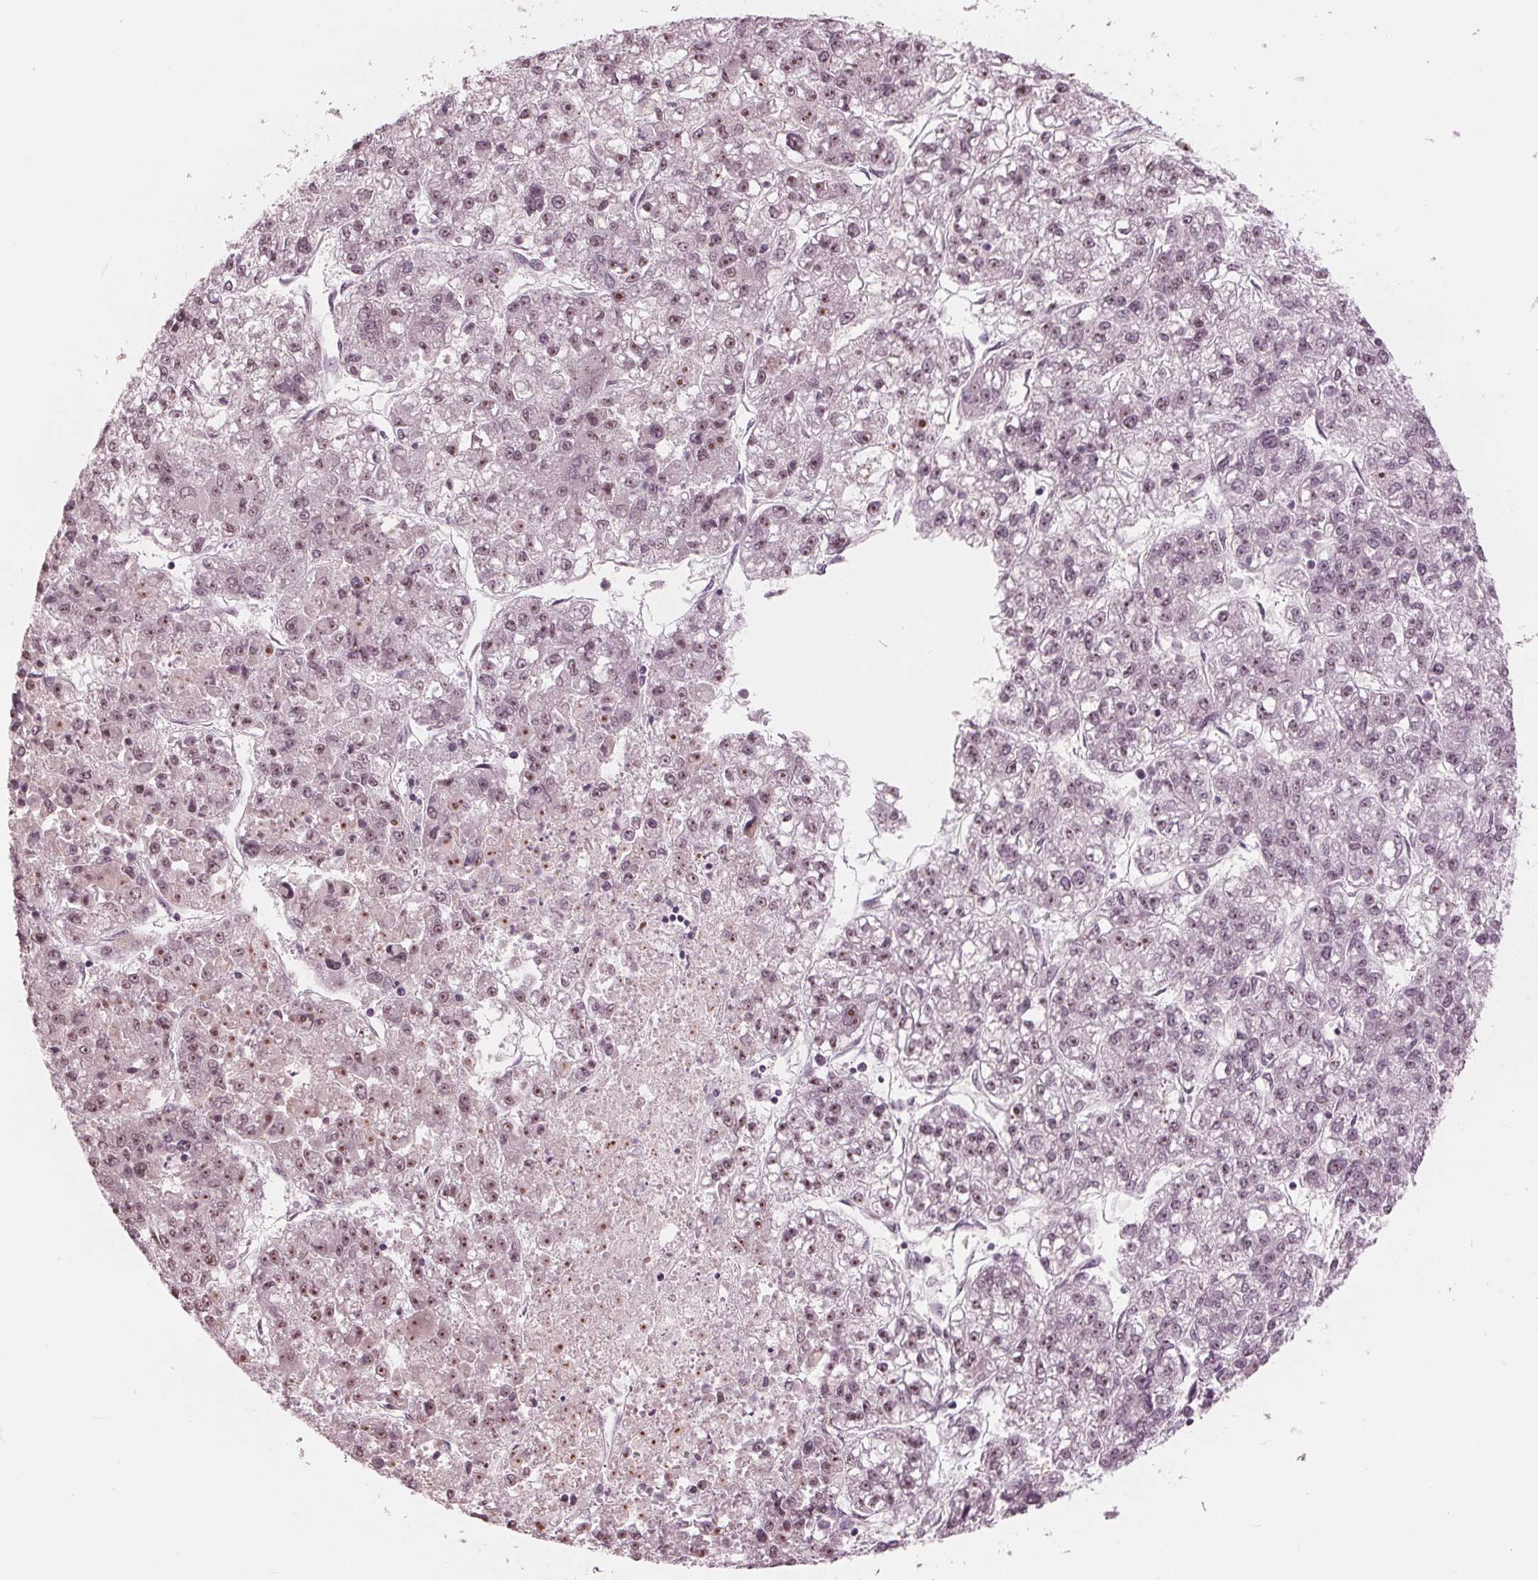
{"staining": {"intensity": "moderate", "quantity": "25%-75%", "location": "nuclear"}, "tissue": "liver cancer", "cell_type": "Tumor cells", "image_type": "cancer", "snomed": [{"axis": "morphology", "description": "Carcinoma, Hepatocellular, NOS"}, {"axis": "topography", "description": "Liver"}], "caption": "The image demonstrates a brown stain indicating the presence of a protein in the nuclear of tumor cells in liver cancer.", "gene": "SLX4", "patient": {"sex": "male", "age": 56}}